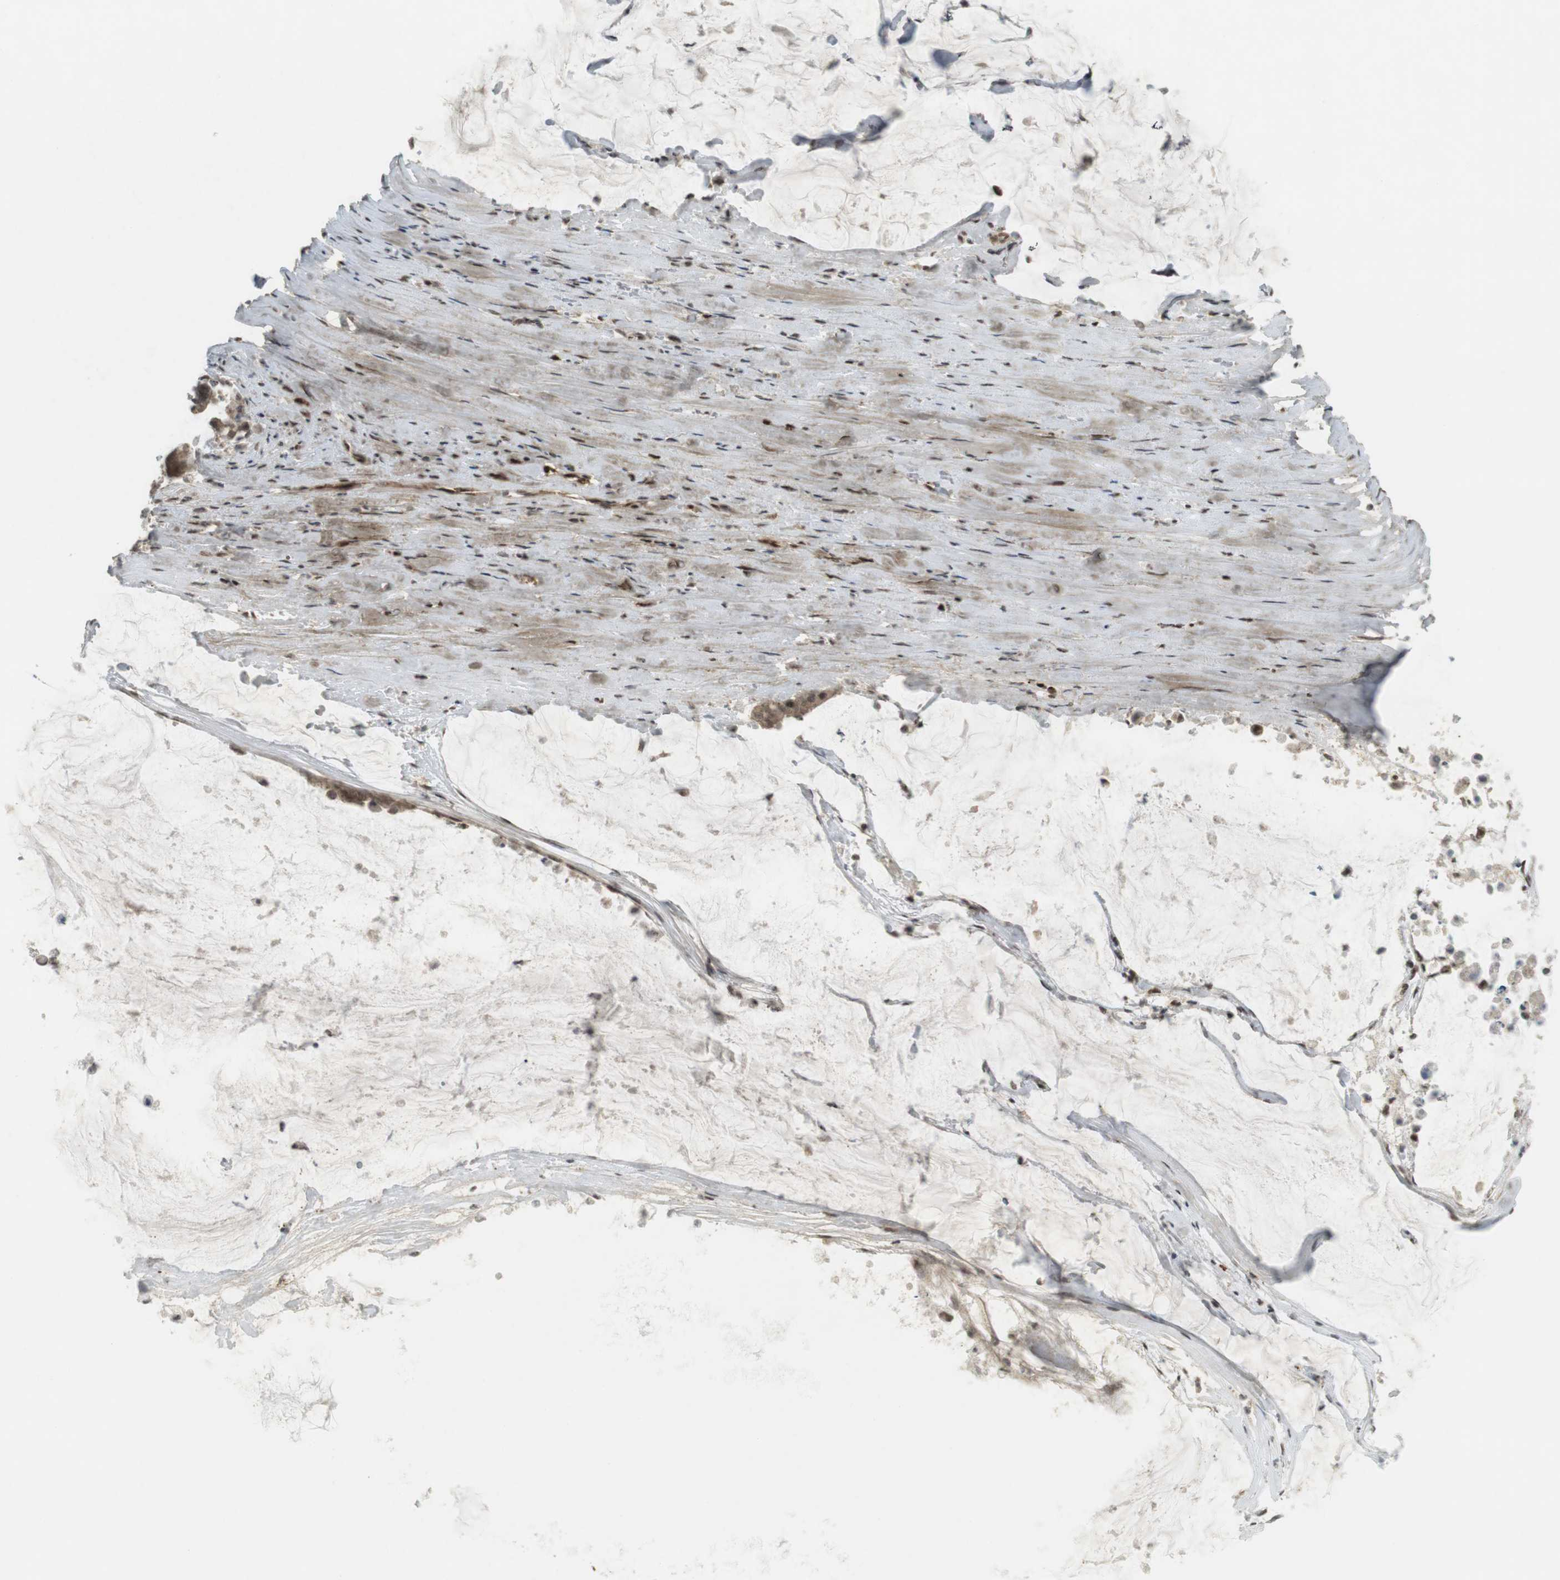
{"staining": {"intensity": "moderate", "quantity": ">75%", "location": "cytoplasmic/membranous,nuclear"}, "tissue": "pancreatic cancer", "cell_type": "Tumor cells", "image_type": "cancer", "snomed": [{"axis": "morphology", "description": "Adenocarcinoma, NOS"}, {"axis": "topography", "description": "Pancreas"}], "caption": "Immunohistochemistry (IHC) photomicrograph of neoplastic tissue: pancreatic cancer (adenocarcinoma) stained using IHC exhibits medium levels of moderate protein expression localized specifically in the cytoplasmic/membranous and nuclear of tumor cells, appearing as a cytoplasmic/membranous and nuclear brown color.", "gene": "PPP1R13B", "patient": {"sex": "male", "age": 41}}